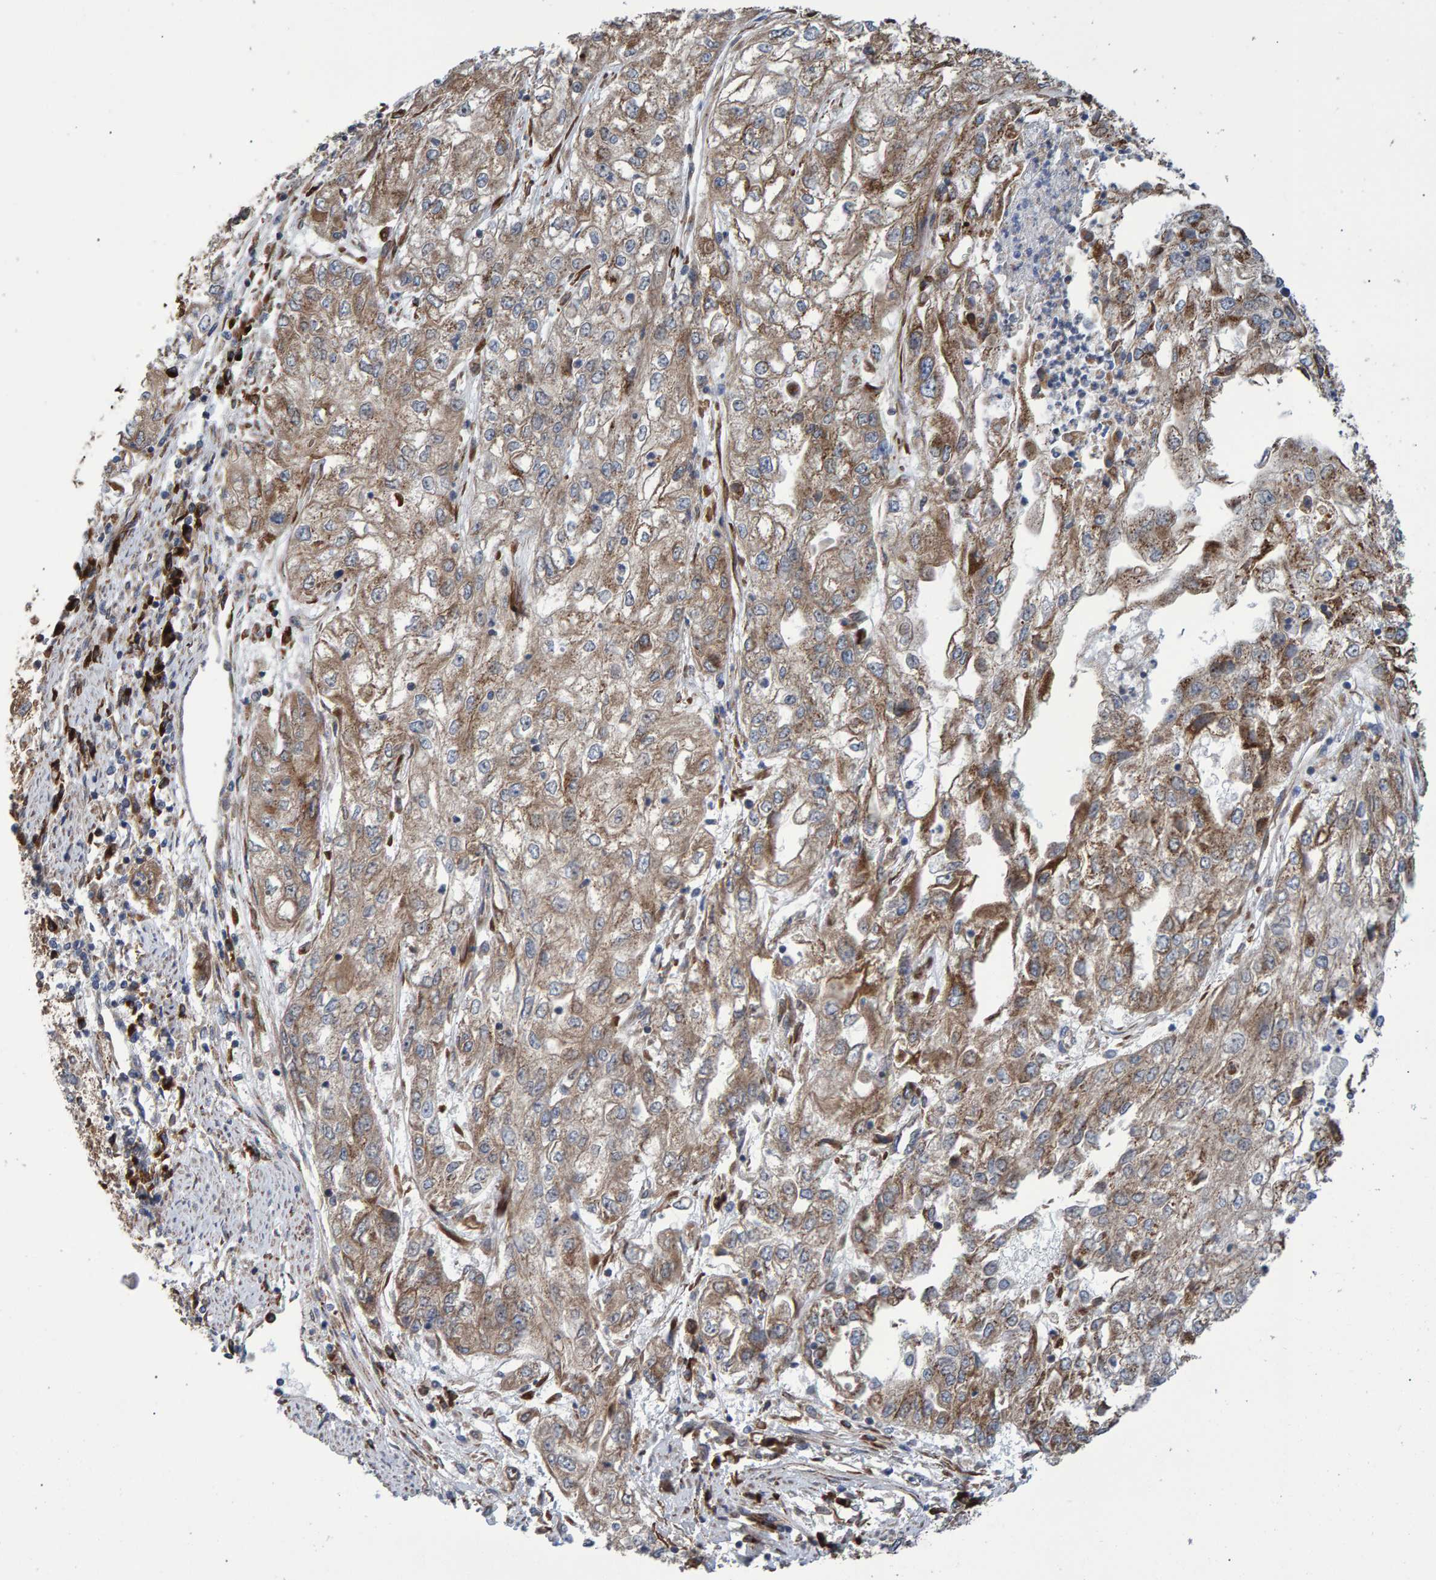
{"staining": {"intensity": "moderate", "quantity": "25%-75%", "location": "cytoplasmic/membranous"}, "tissue": "endometrial cancer", "cell_type": "Tumor cells", "image_type": "cancer", "snomed": [{"axis": "morphology", "description": "Adenocarcinoma, NOS"}, {"axis": "topography", "description": "Endometrium"}], "caption": "Protein staining exhibits moderate cytoplasmic/membranous staining in approximately 25%-75% of tumor cells in adenocarcinoma (endometrial). The protein is stained brown, and the nuclei are stained in blue (DAB (3,3'-diaminobenzidine) IHC with brightfield microscopy, high magnification).", "gene": "FAM117A", "patient": {"sex": "female", "age": 49}}